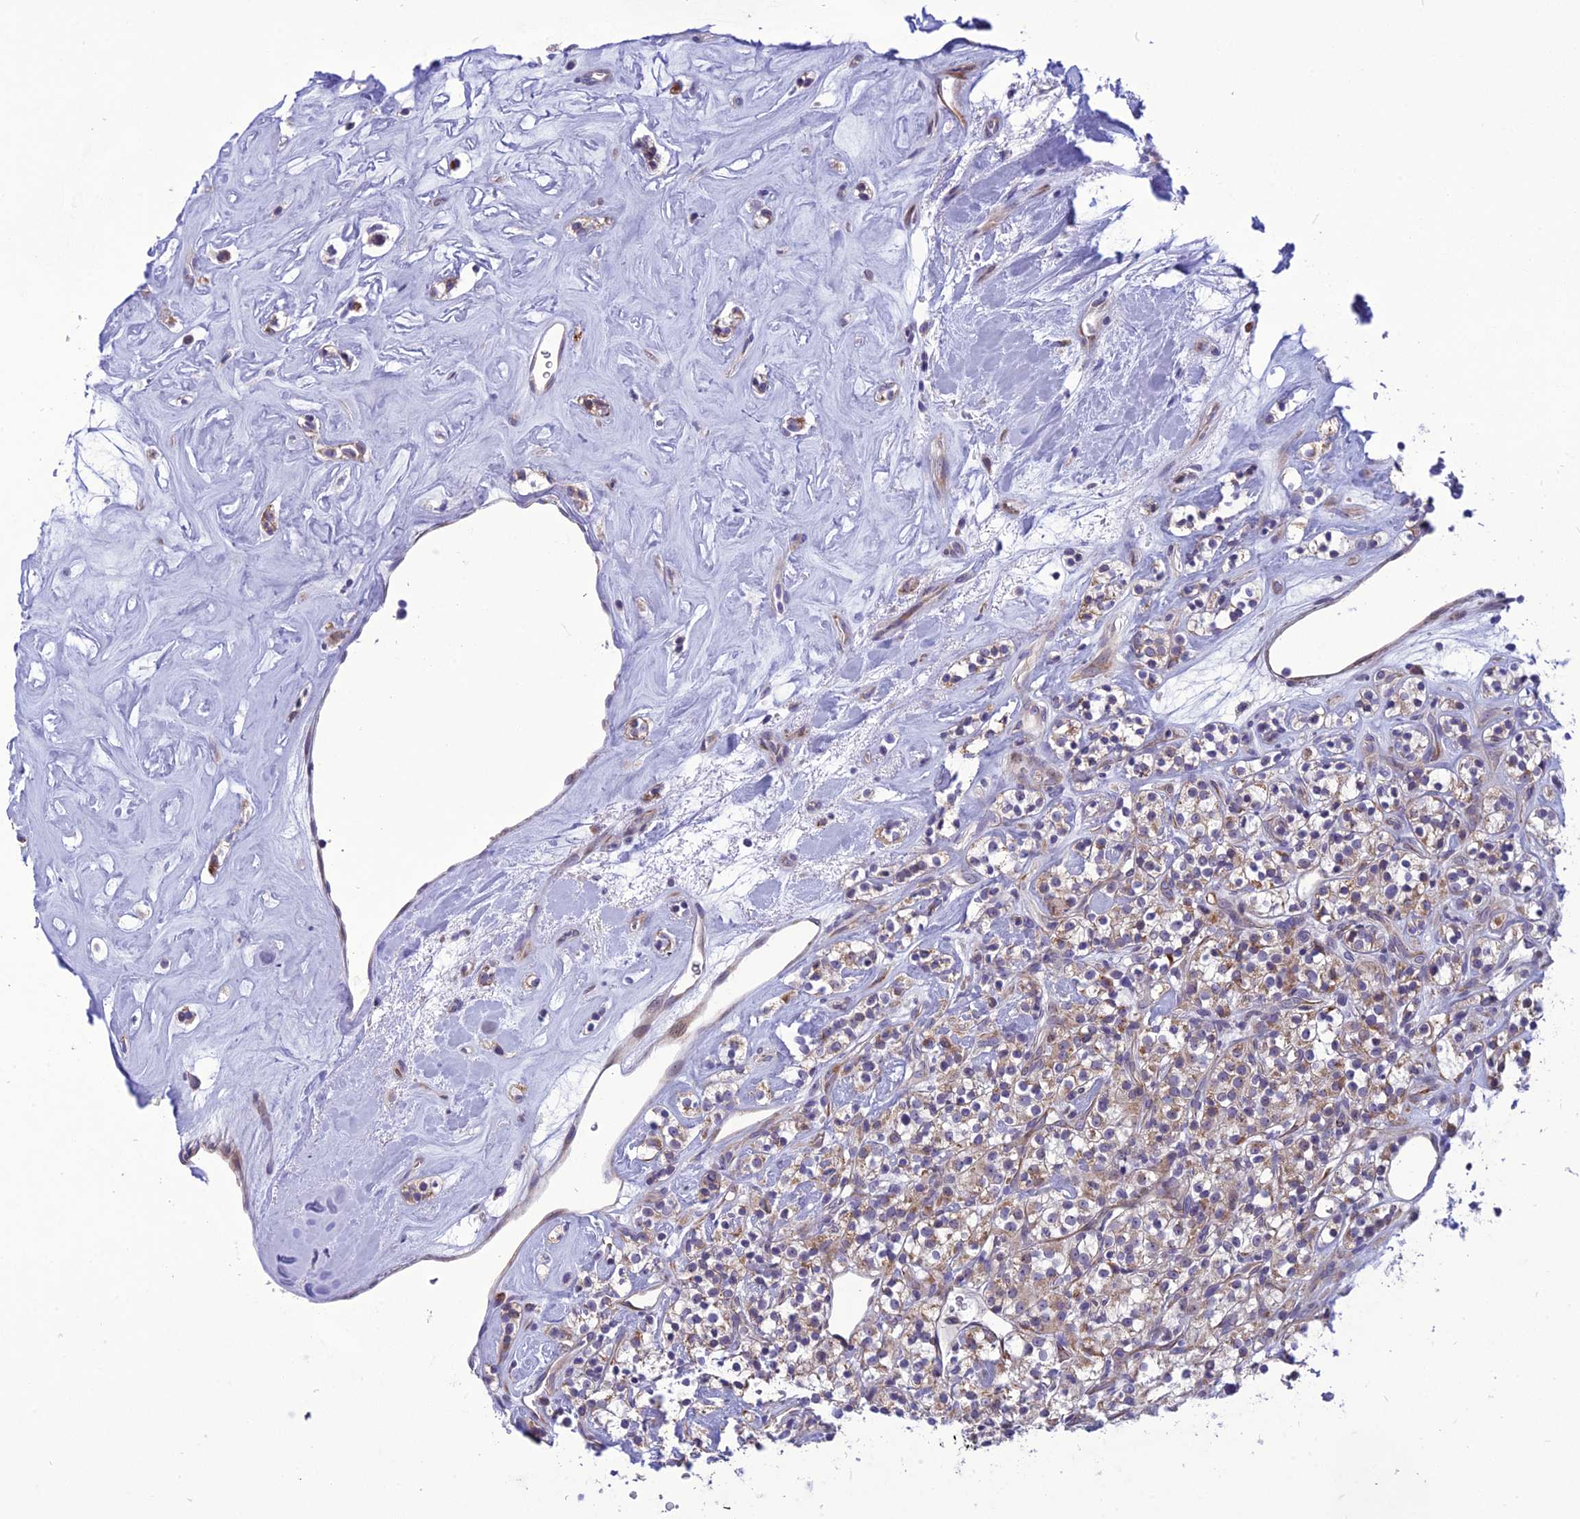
{"staining": {"intensity": "moderate", "quantity": "25%-75%", "location": "cytoplasmic/membranous"}, "tissue": "renal cancer", "cell_type": "Tumor cells", "image_type": "cancer", "snomed": [{"axis": "morphology", "description": "Adenocarcinoma, NOS"}, {"axis": "topography", "description": "Kidney"}], "caption": "DAB (3,3'-diaminobenzidine) immunohistochemical staining of human adenocarcinoma (renal) shows moderate cytoplasmic/membranous protein staining in approximately 25%-75% of tumor cells. The protein of interest is shown in brown color, while the nuclei are stained blue.", "gene": "PSMF1", "patient": {"sex": "male", "age": 77}}